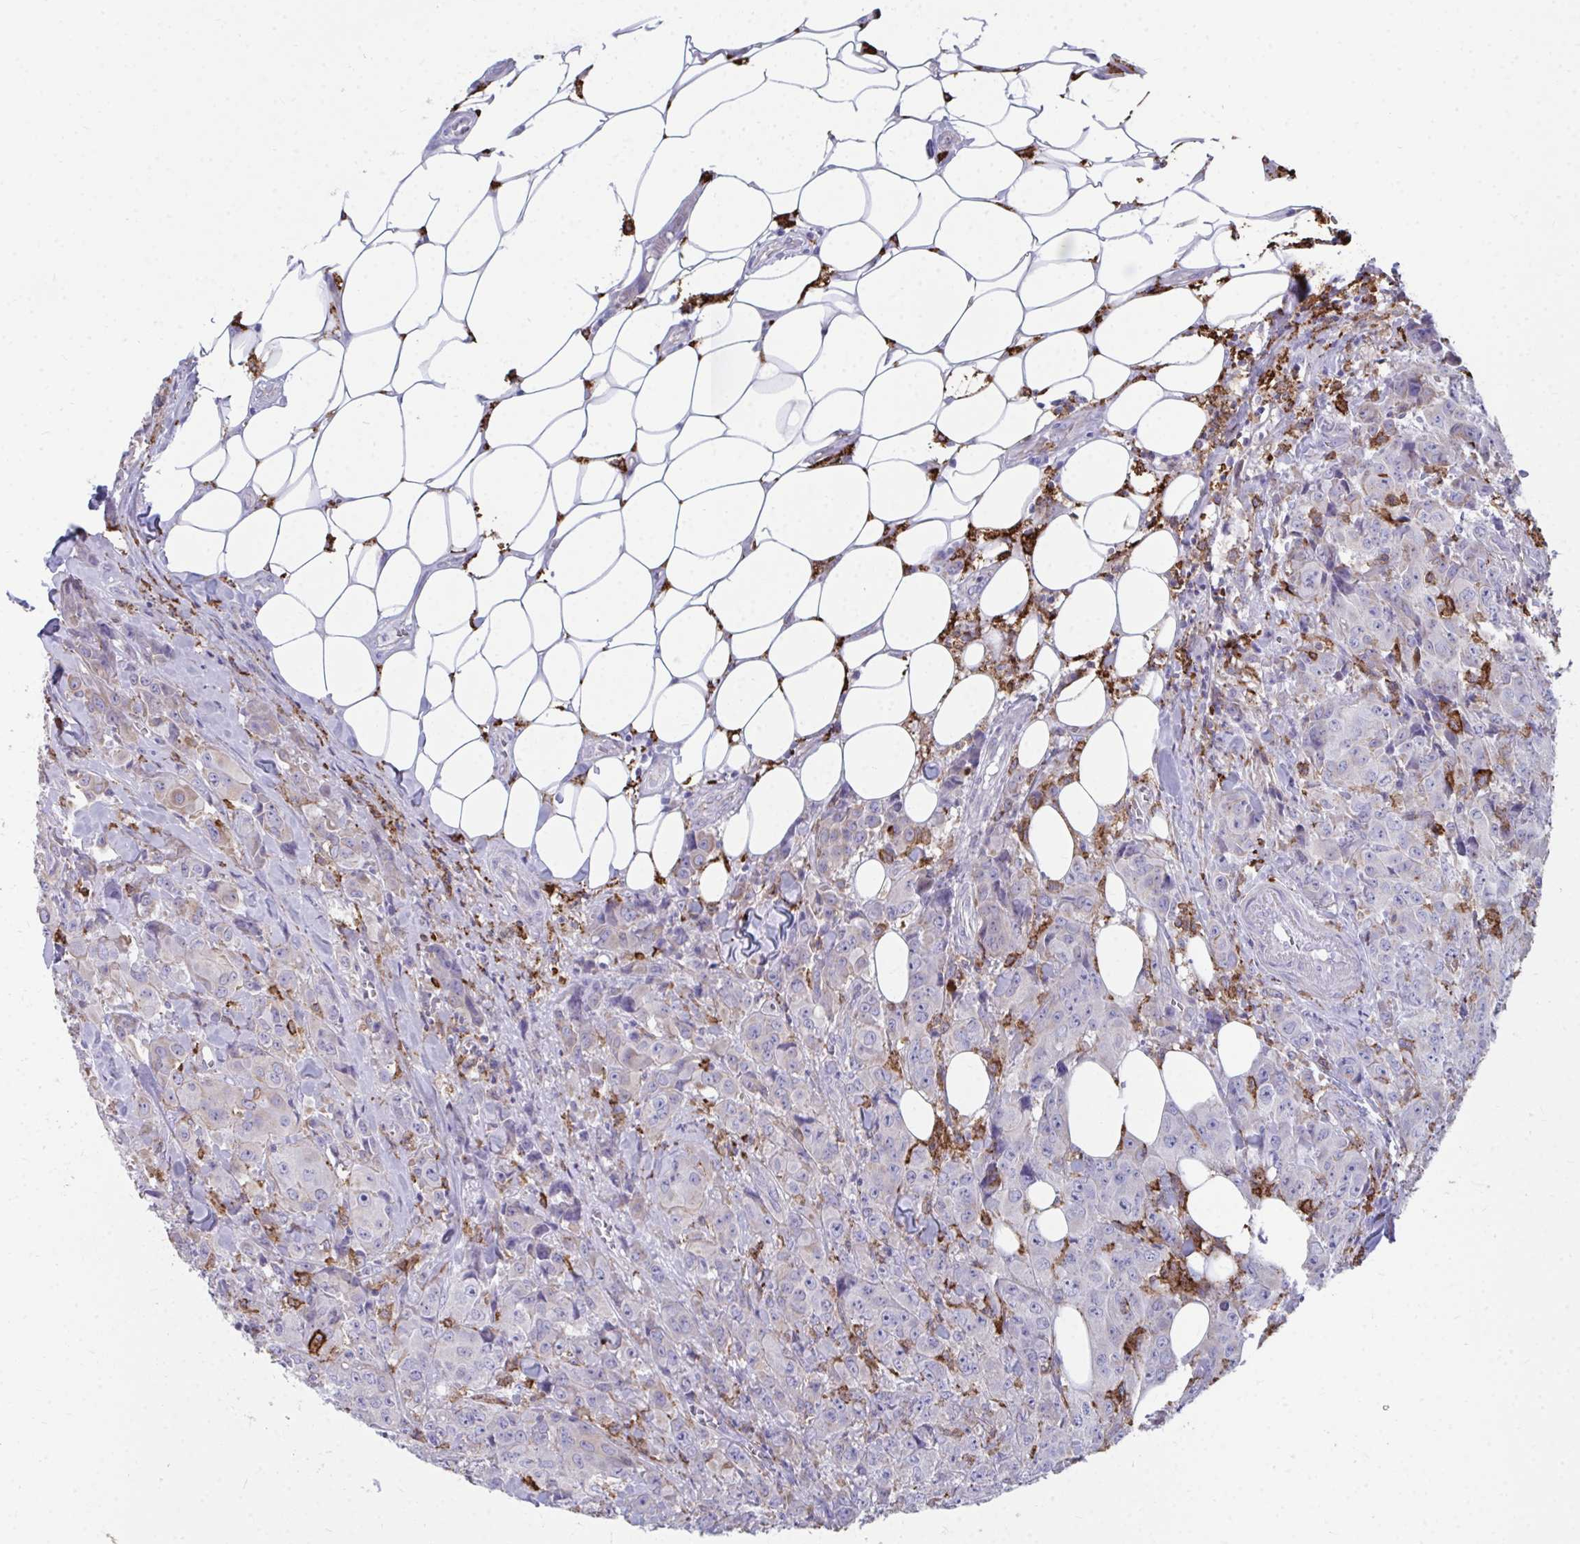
{"staining": {"intensity": "negative", "quantity": "none", "location": "none"}, "tissue": "breast cancer", "cell_type": "Tumor cells", "image_type": "cancer", "snomed": [{"axis": "morphology", "description": "Normal tissue, NOS"}, {"axis": "morphology", "description": "Duct carcinoma"}, {"axis": "topography", "description": "Breast"}], "caption": "This micrograph is of intraductal carcinoma (breast) stained with immunohistochemistry (IHC) to label a protein in brown with the nuclei are counter-stained blue. There is no expression in tumor cells.", "gene": "CD163", "patient": {"sex": "female", "age": 43}}